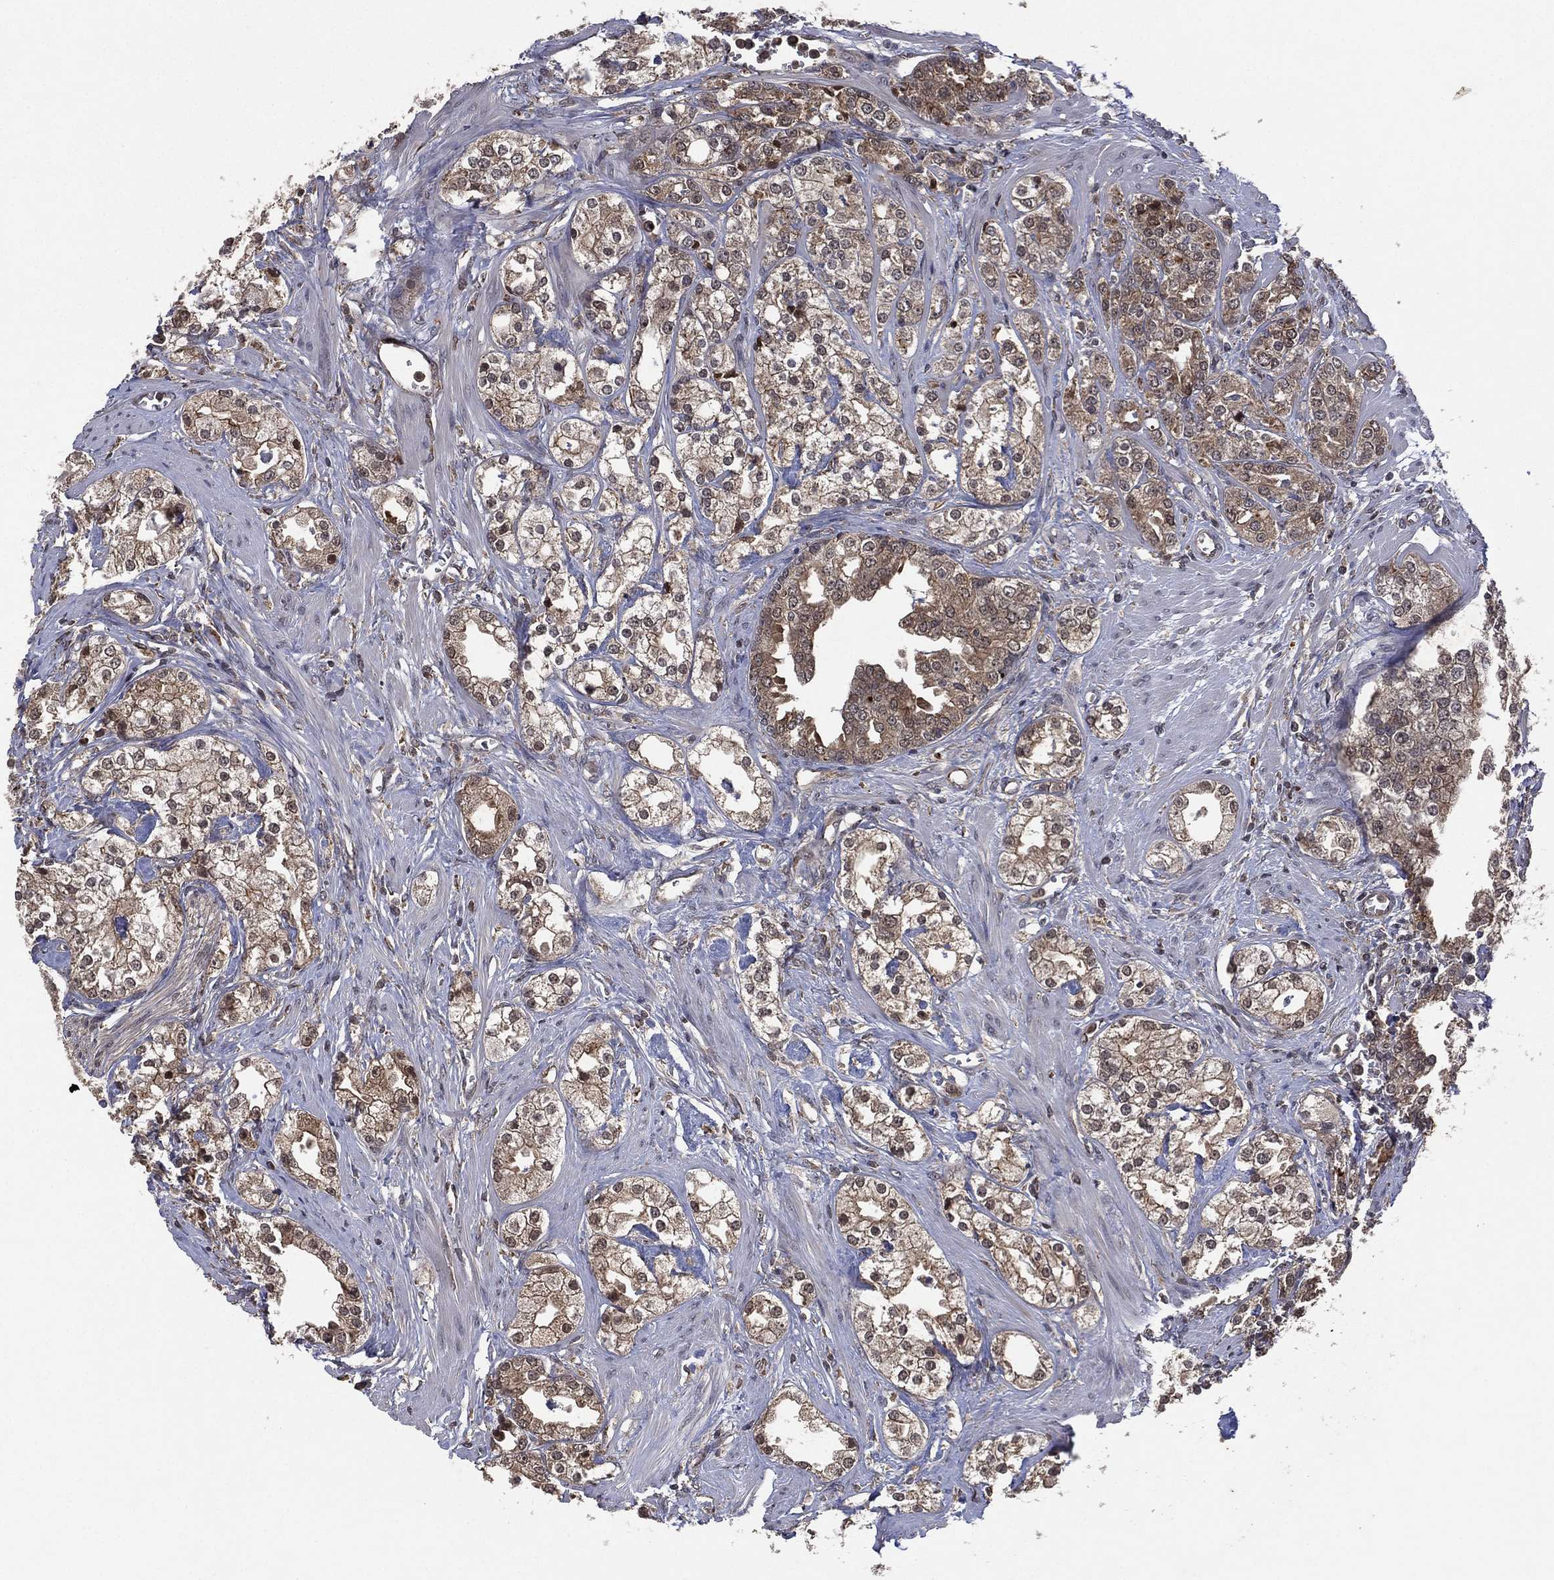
{"staining": {"intensity": "weak", "quantity": "25%-75%", "location": "cytoplasmic/membranous"}, "tissue": "prostate cancer", "cell_type": "Tumor cells", "image_type": "cancer", "snomed": [{"axis": "morphology", "description": "Adenocarcinoma, NOS"}, {"axis": "topography", "description": "Prostate and seminal vesicle, NOS"}, {"axis": "topography", "description": "Prostate"}], "caption": "Protein expression analysis of adenocarcinoma (prostate) reveals weak cytoplasmic/membranous staining in about 25%-75% of tumor cells. The protein is shown in brown color, while the nuclei are stained blue.", "gene": "ATG4B", "patient": {"sex": "male", "age": 62}}